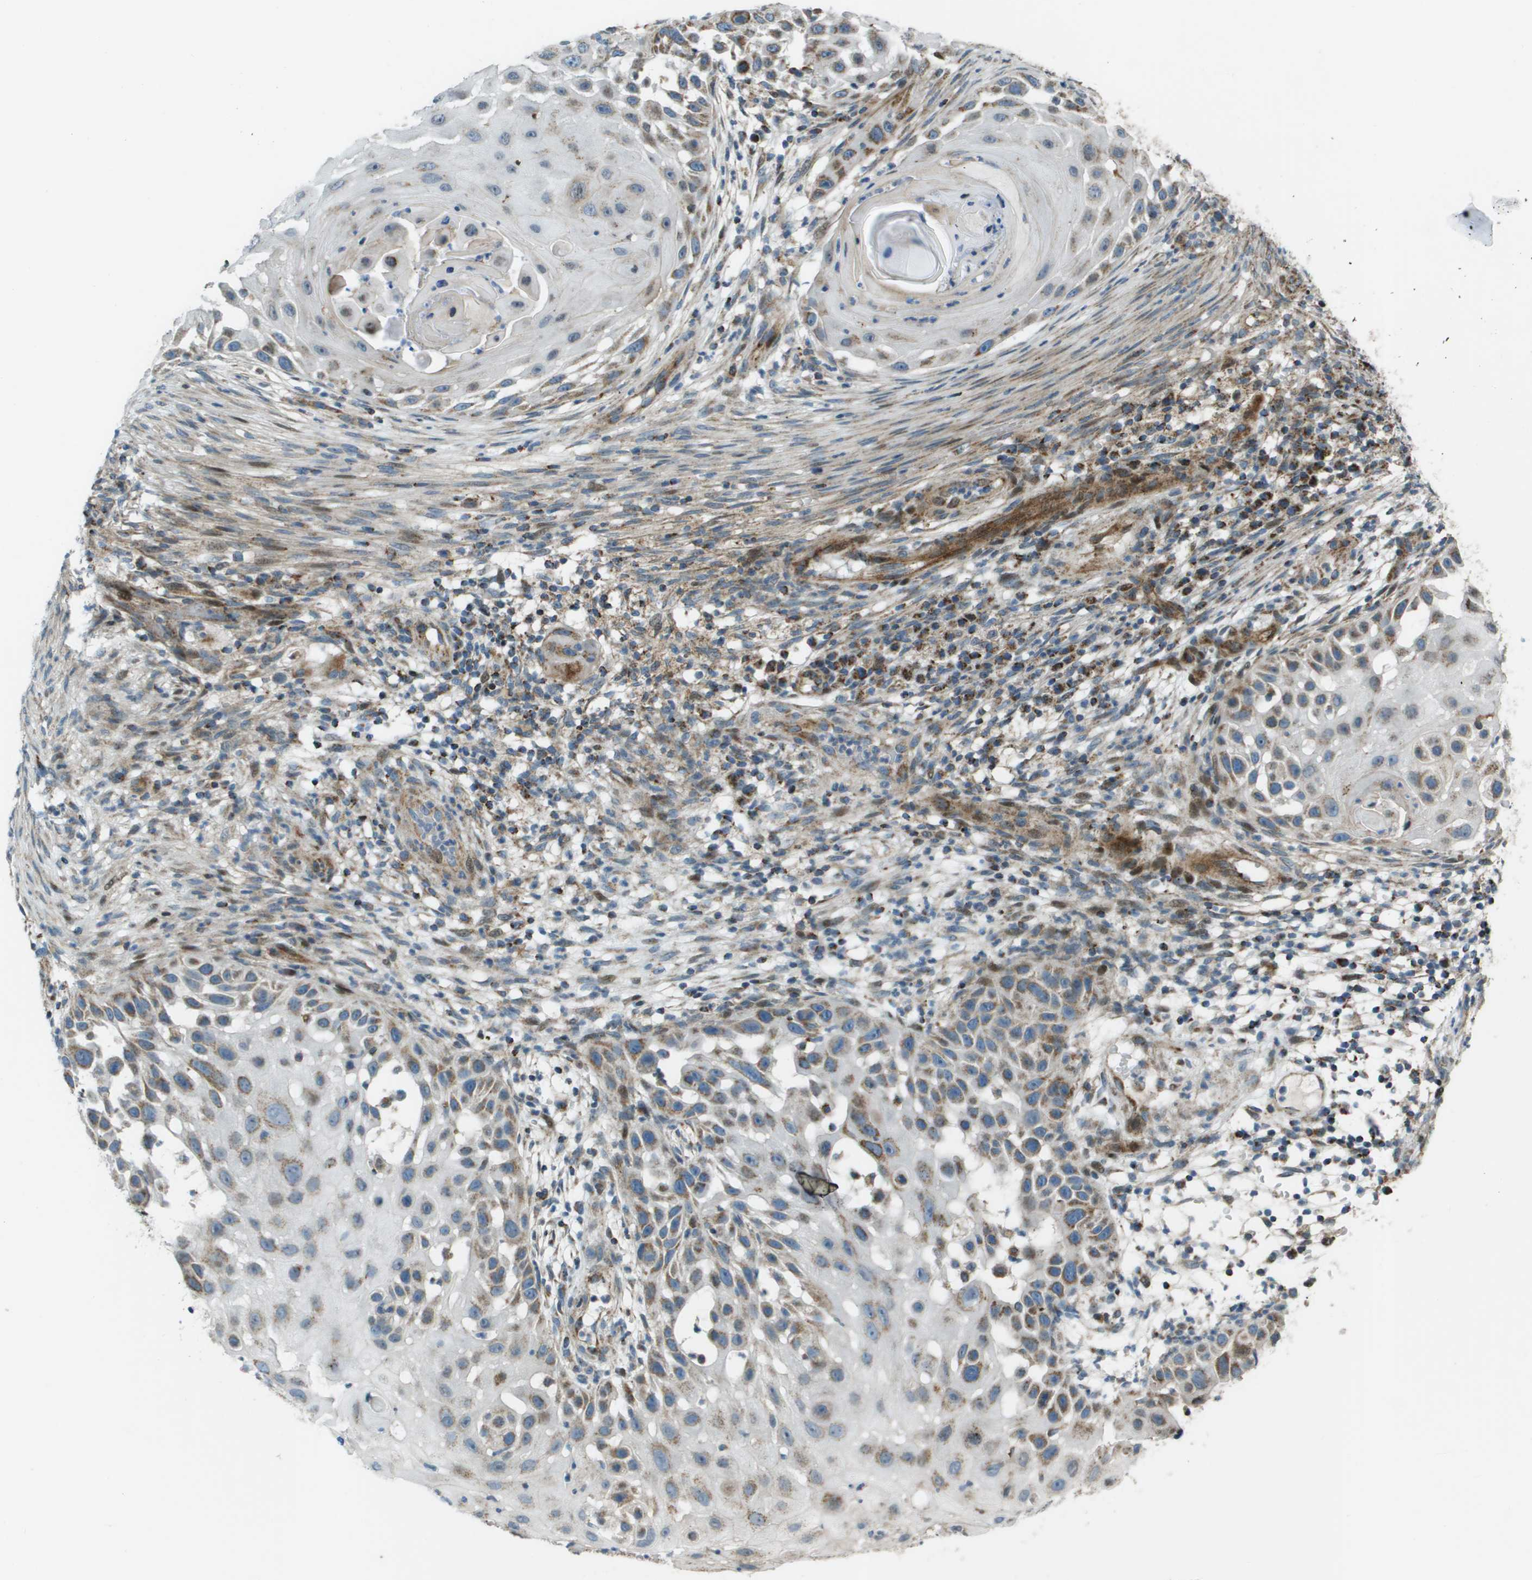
{"staining": {"intensity": "weak", "quantity": "25%-75%", "location": "cytoplasmic/membranous"}, "tissue": "skin cancer", "cell_type": "Tumor cells", "image_type": "cancer", "snomed": [{"axis": "morphology", "description": "Squamous cell carcinoma, NOS"}, {"axis": "topography", "description": "Skin"}], "caption": "IHC photomicrograph of neoplastic tissue: skin cancer (squamous cell carcinoma) stained using immunohistochemistry reveals low levels of weak protein expression localized specifically in the cytoplasmic/membranous of tumor cells, appearing as a cytoplasmic/membranous brown color.", "gene": "MGAT3", "patient": {"sex": "female", "age": 44}}